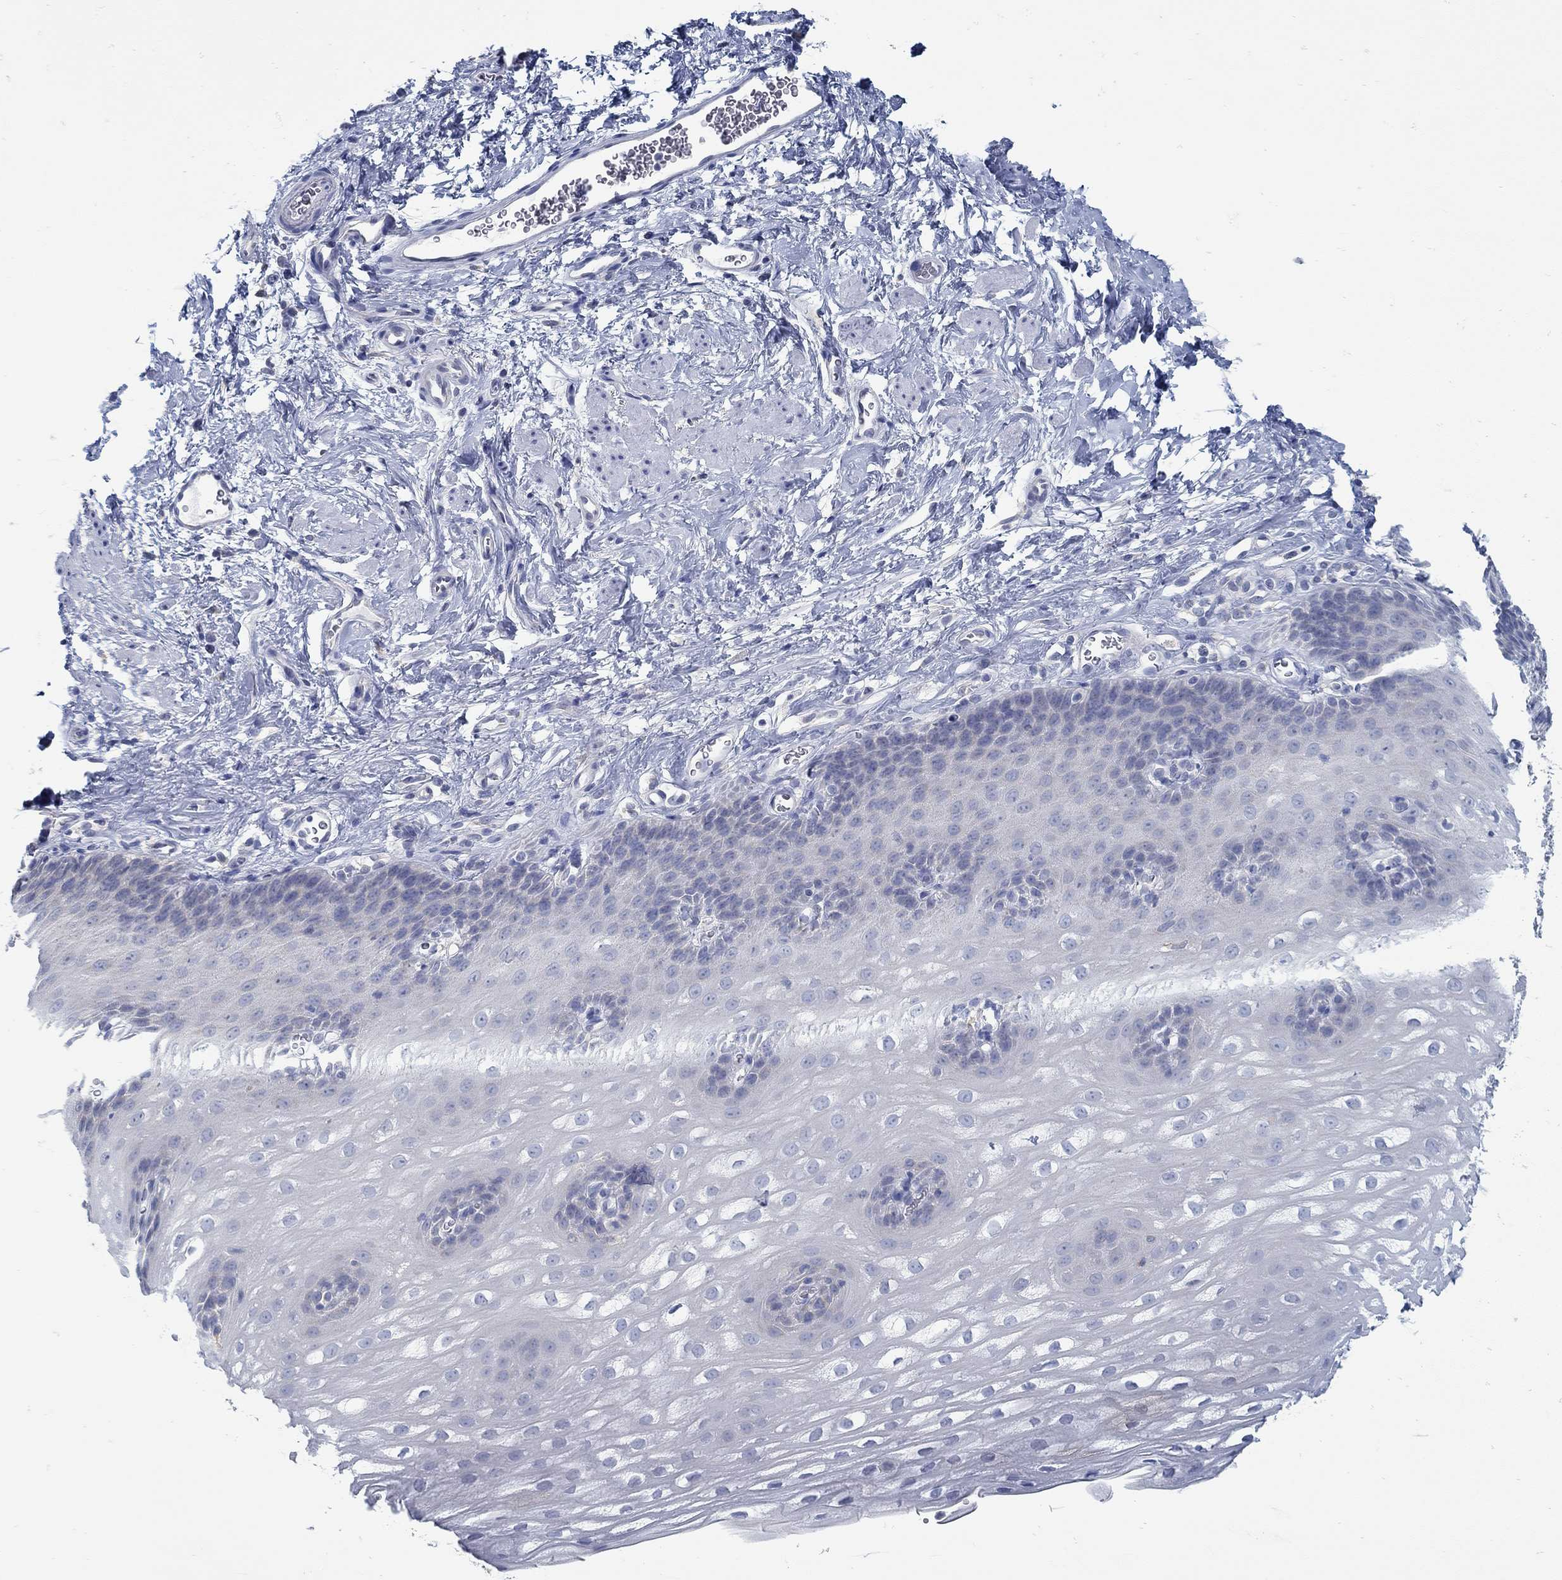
{"staining": {"intensity": "negative", "quantity": "none", "location": "none"}, "tissue": "esophagus", "cell_type": "Squamous epithelial cells", "image_type": "normal", "snomed": [{"axis": "morphology", "description": "Normal tissue, NOS"}, {"axis": "topography", "description": "Esophagus"}], "caption": "Immunohistochemistry (IHC) photomicrograph of benign esophagus stained for a protein (brown), which demonstrates no expression in squamous epithelial cells. (DAB immunohistochemistry (IHC), high magnification).", "gene": "ZFAND4", "patient": {"sex": "male", "age": 64}}